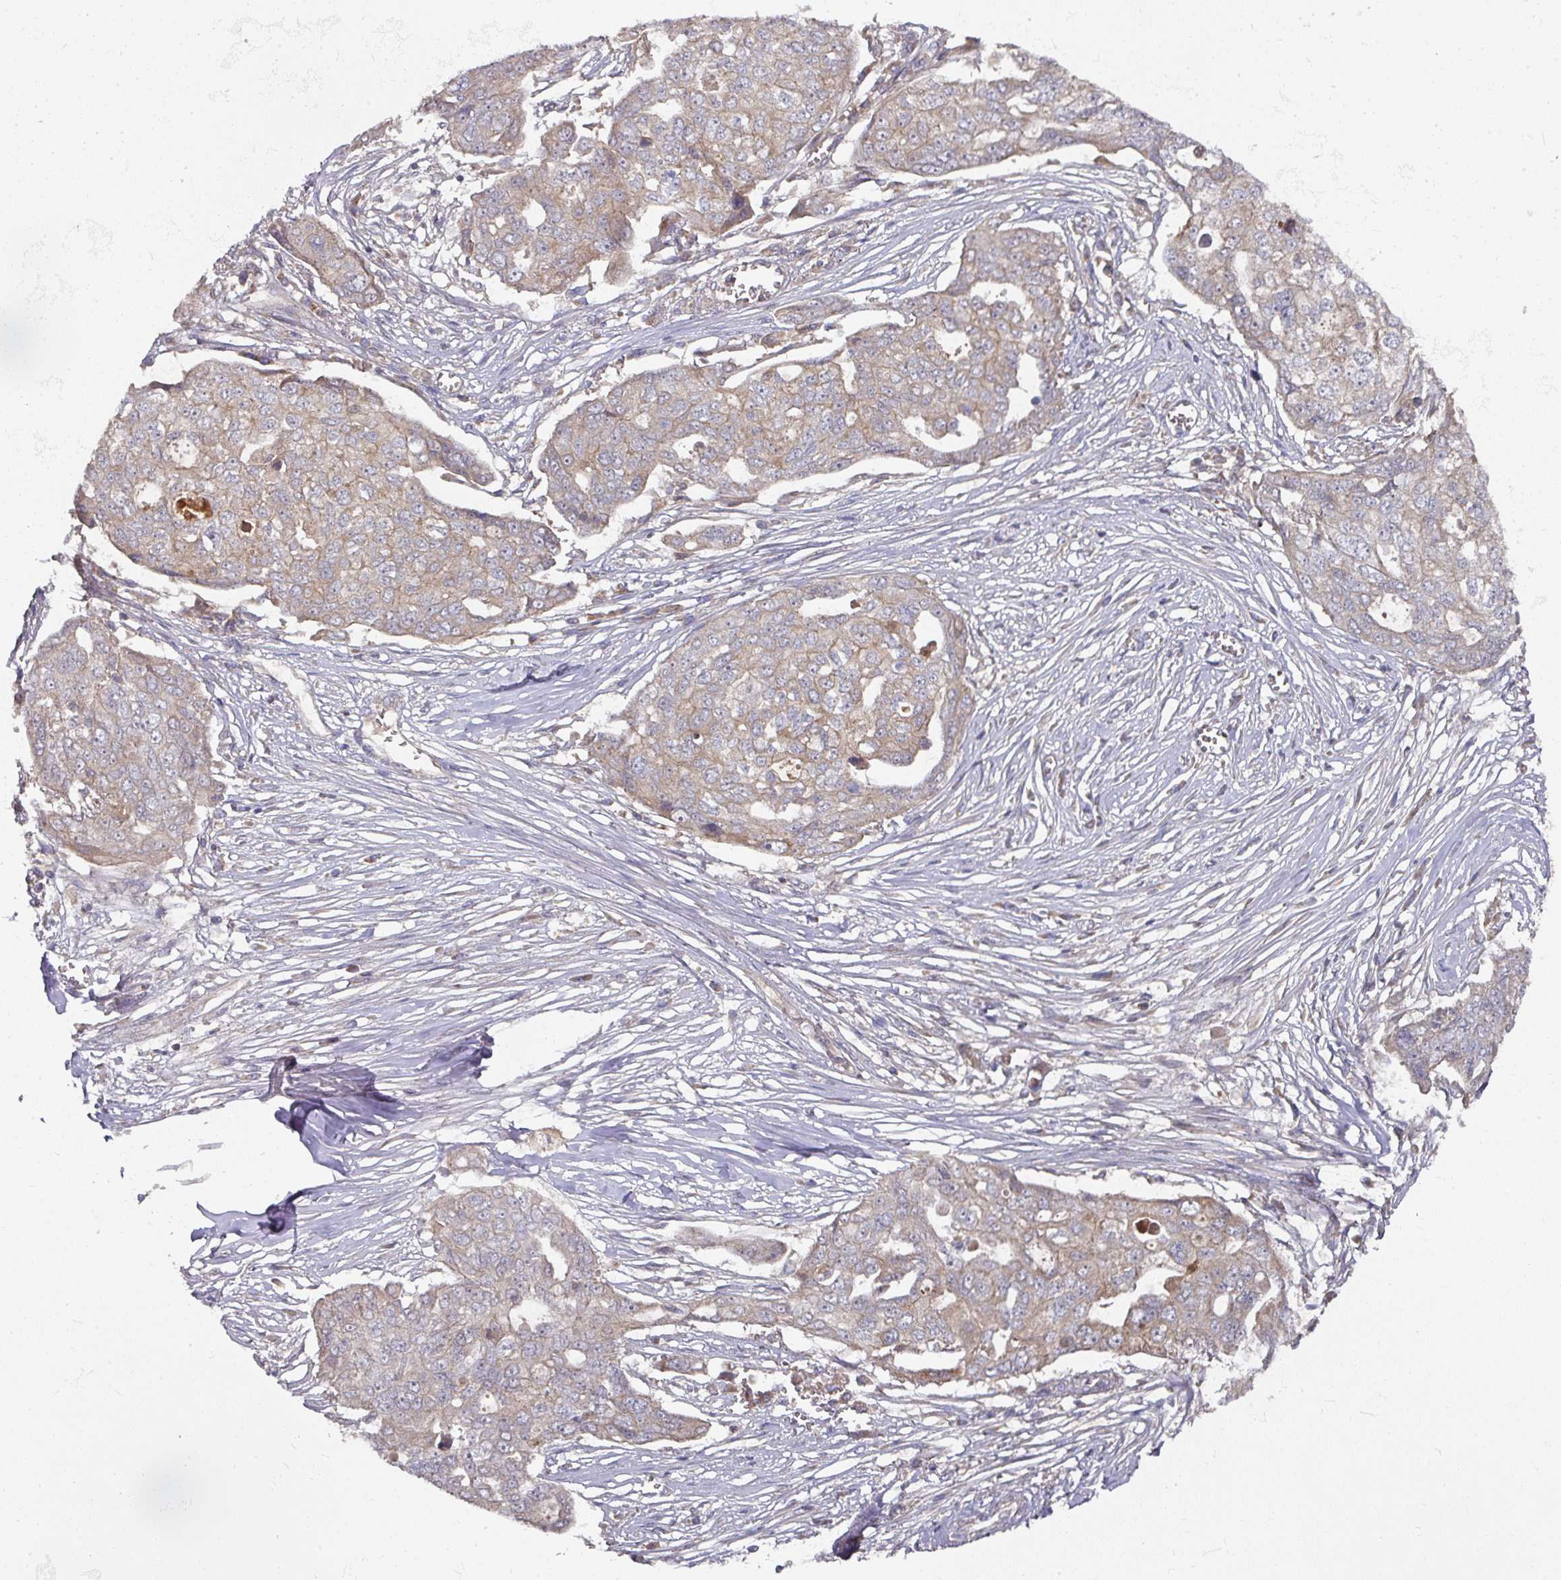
{"staining": {"intensity": "weak", "quantity": "25%-75%", "location": "cytoplasmic/membranous"}, "tissue": "ovarian cancer", "cell_type": "Tumor cells", "image_type": "cancer", "snomed": [{"axis": "morphology", "description": "Carcinoma, endometroid"}, {"axis": "topography", "description": "Ovary"}], "caption": "Endometroid carcinoma (ovarian) stained with a protein marker demonstrates weak staining in tumor cells.", "gene": "DNAJC7", "patient": {"sex": "female", "age": 70}}